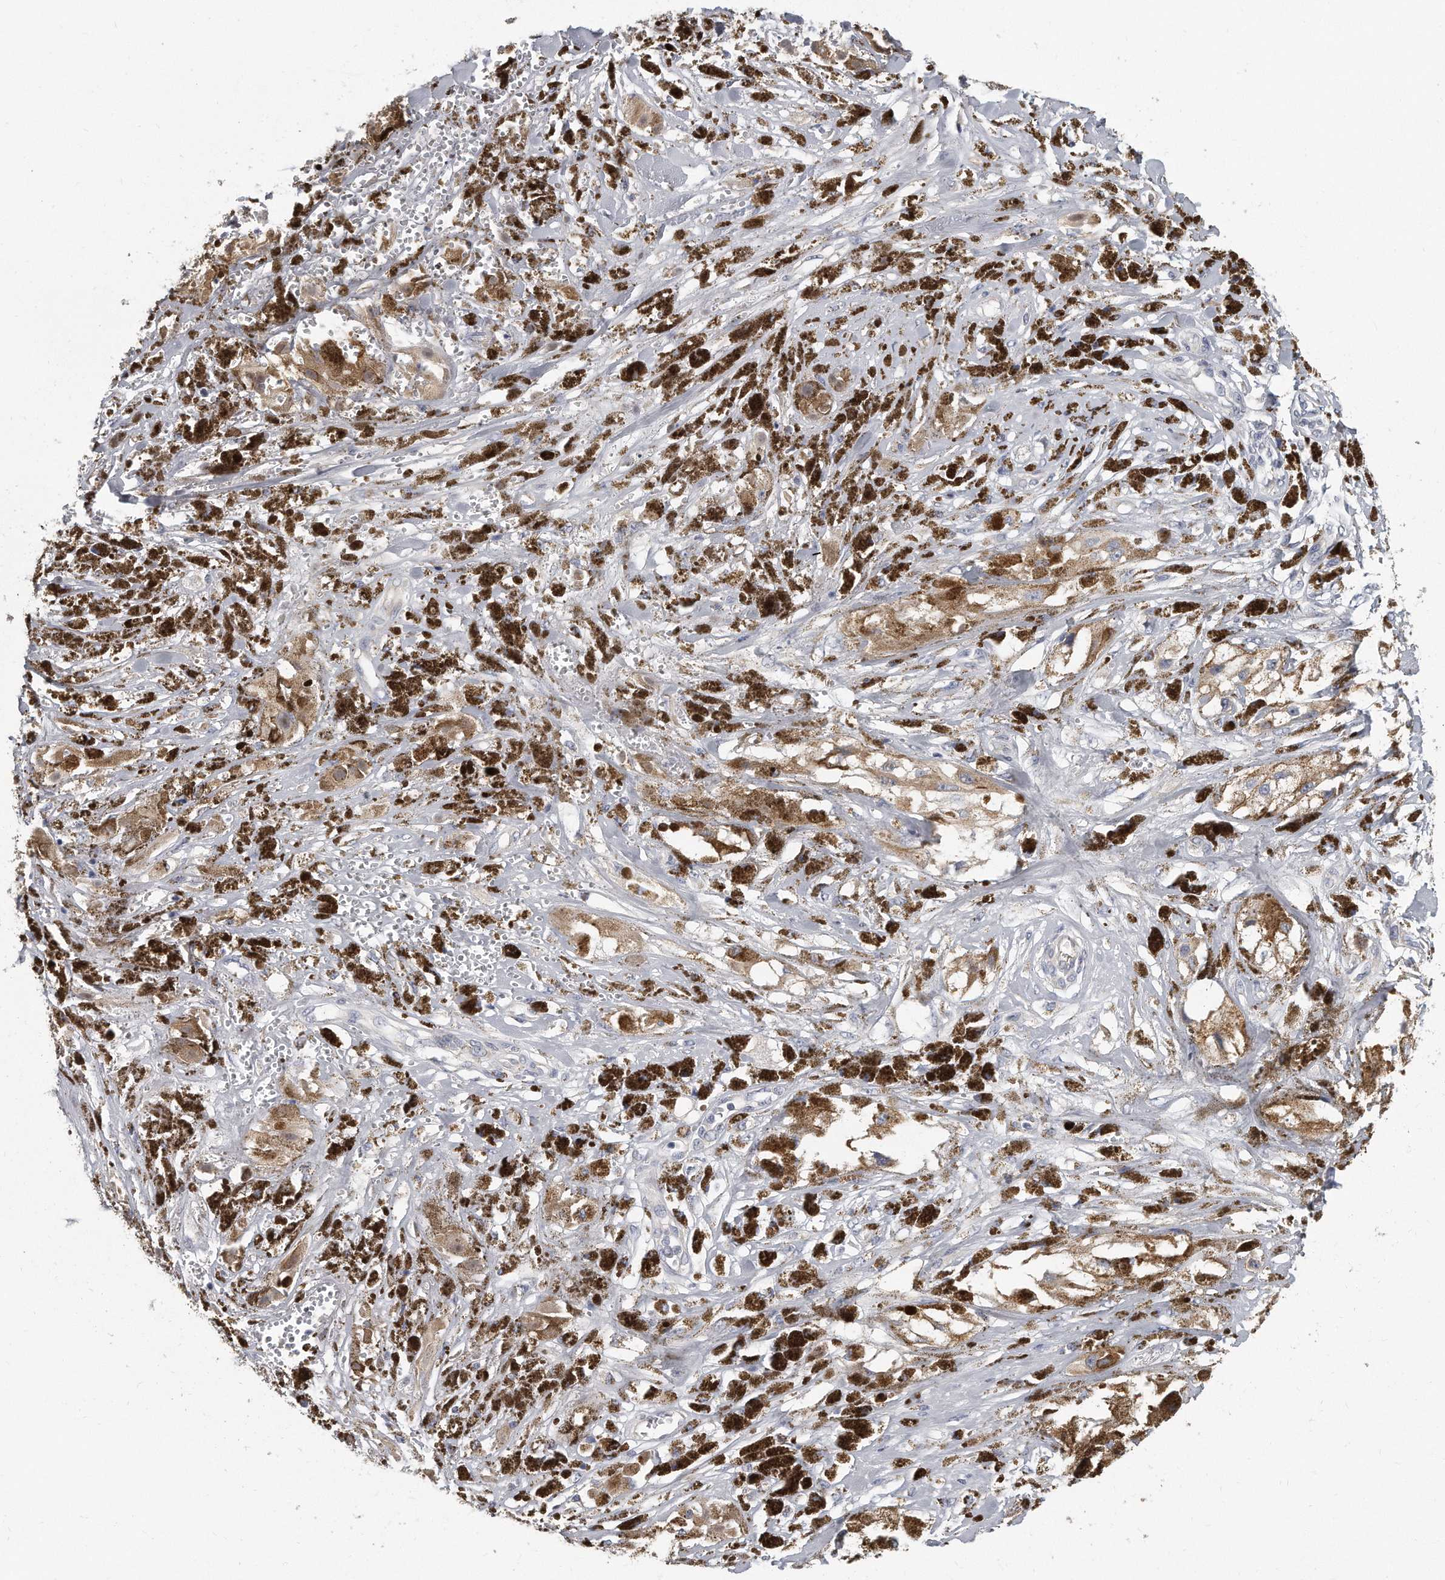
{"staining": {"intensity": "moderate", "quantity": ">75%", "location": "cytoplasmic/membranous"}, "tissue": "melanoma", "cell_type": "Tumor cells", "image_type": "cancer", "snomed": [{"axis": "morphology", "description": "Malignant melanoma, NOS"}, {"axis": "topography", "description": "Skin"}], "caption": "Immunohistochemical staining of malignant melanoma exhibits medium levels of moderate cytoplasmic/membranous staining in approximately >75% of tumor cells. Nuclei are stained in blue.", "gene": "PLEKHA6", "patient": {"sex": "male", "age": 88}}